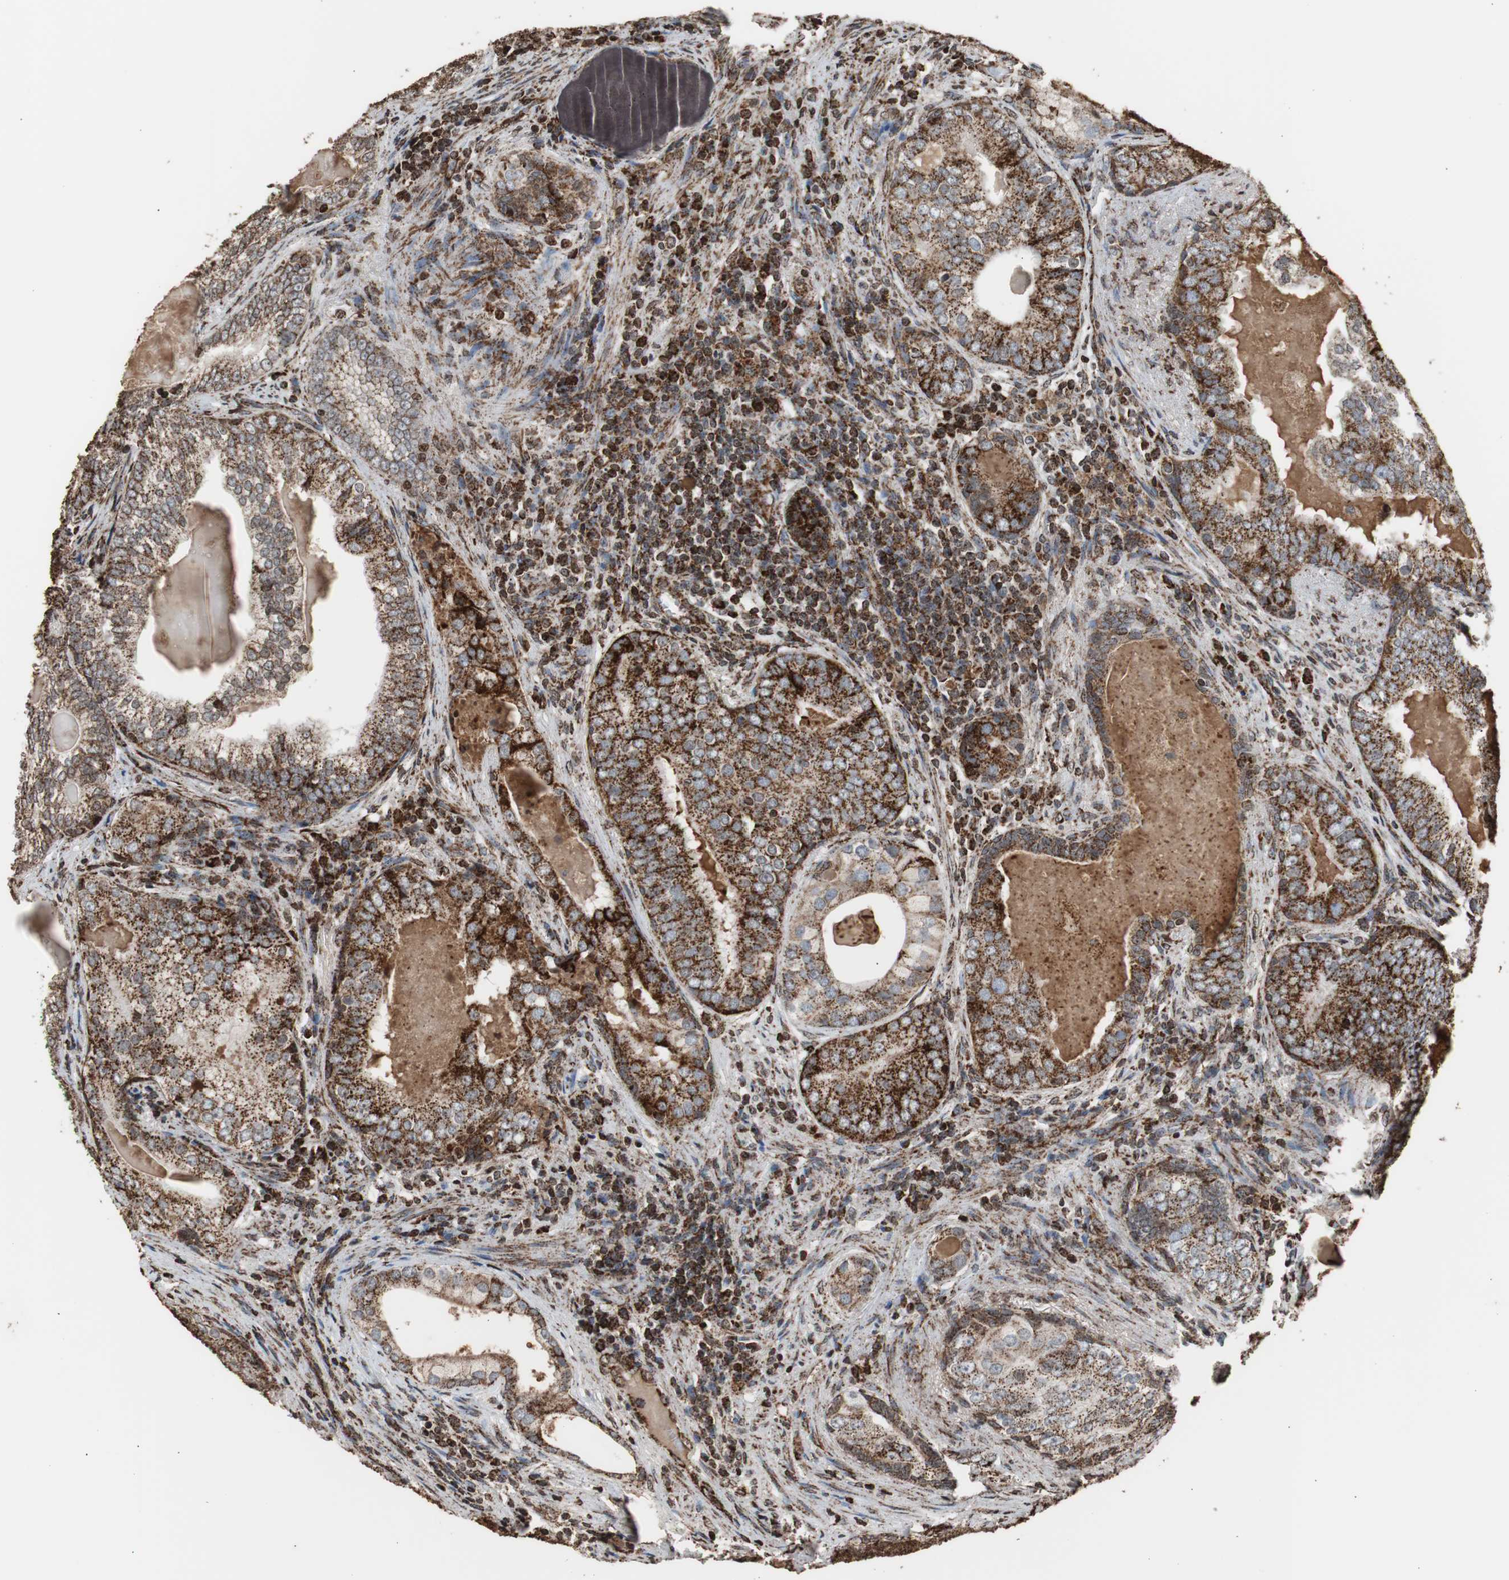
{"staining": {"intensity": "strong", "quantity": ">75%", "location": "cytoplasmic/membranous"}, "tissue": "prostate cancer", "cell_type": "Tumor cells", "image_type": "cancer", "snomed": [{"axis": "morphology", "description": "Adenocarcinoma, High grade"}, {"axis": "topography", "description": "Prostate"}], "caption": "Strong cytoplasmic/membranous protein expression is appreciated in approximately >75% of tumor cells in prostate cancer.", "gene": "HSPA9", "patient": {"sex": "male", "age": 66}}